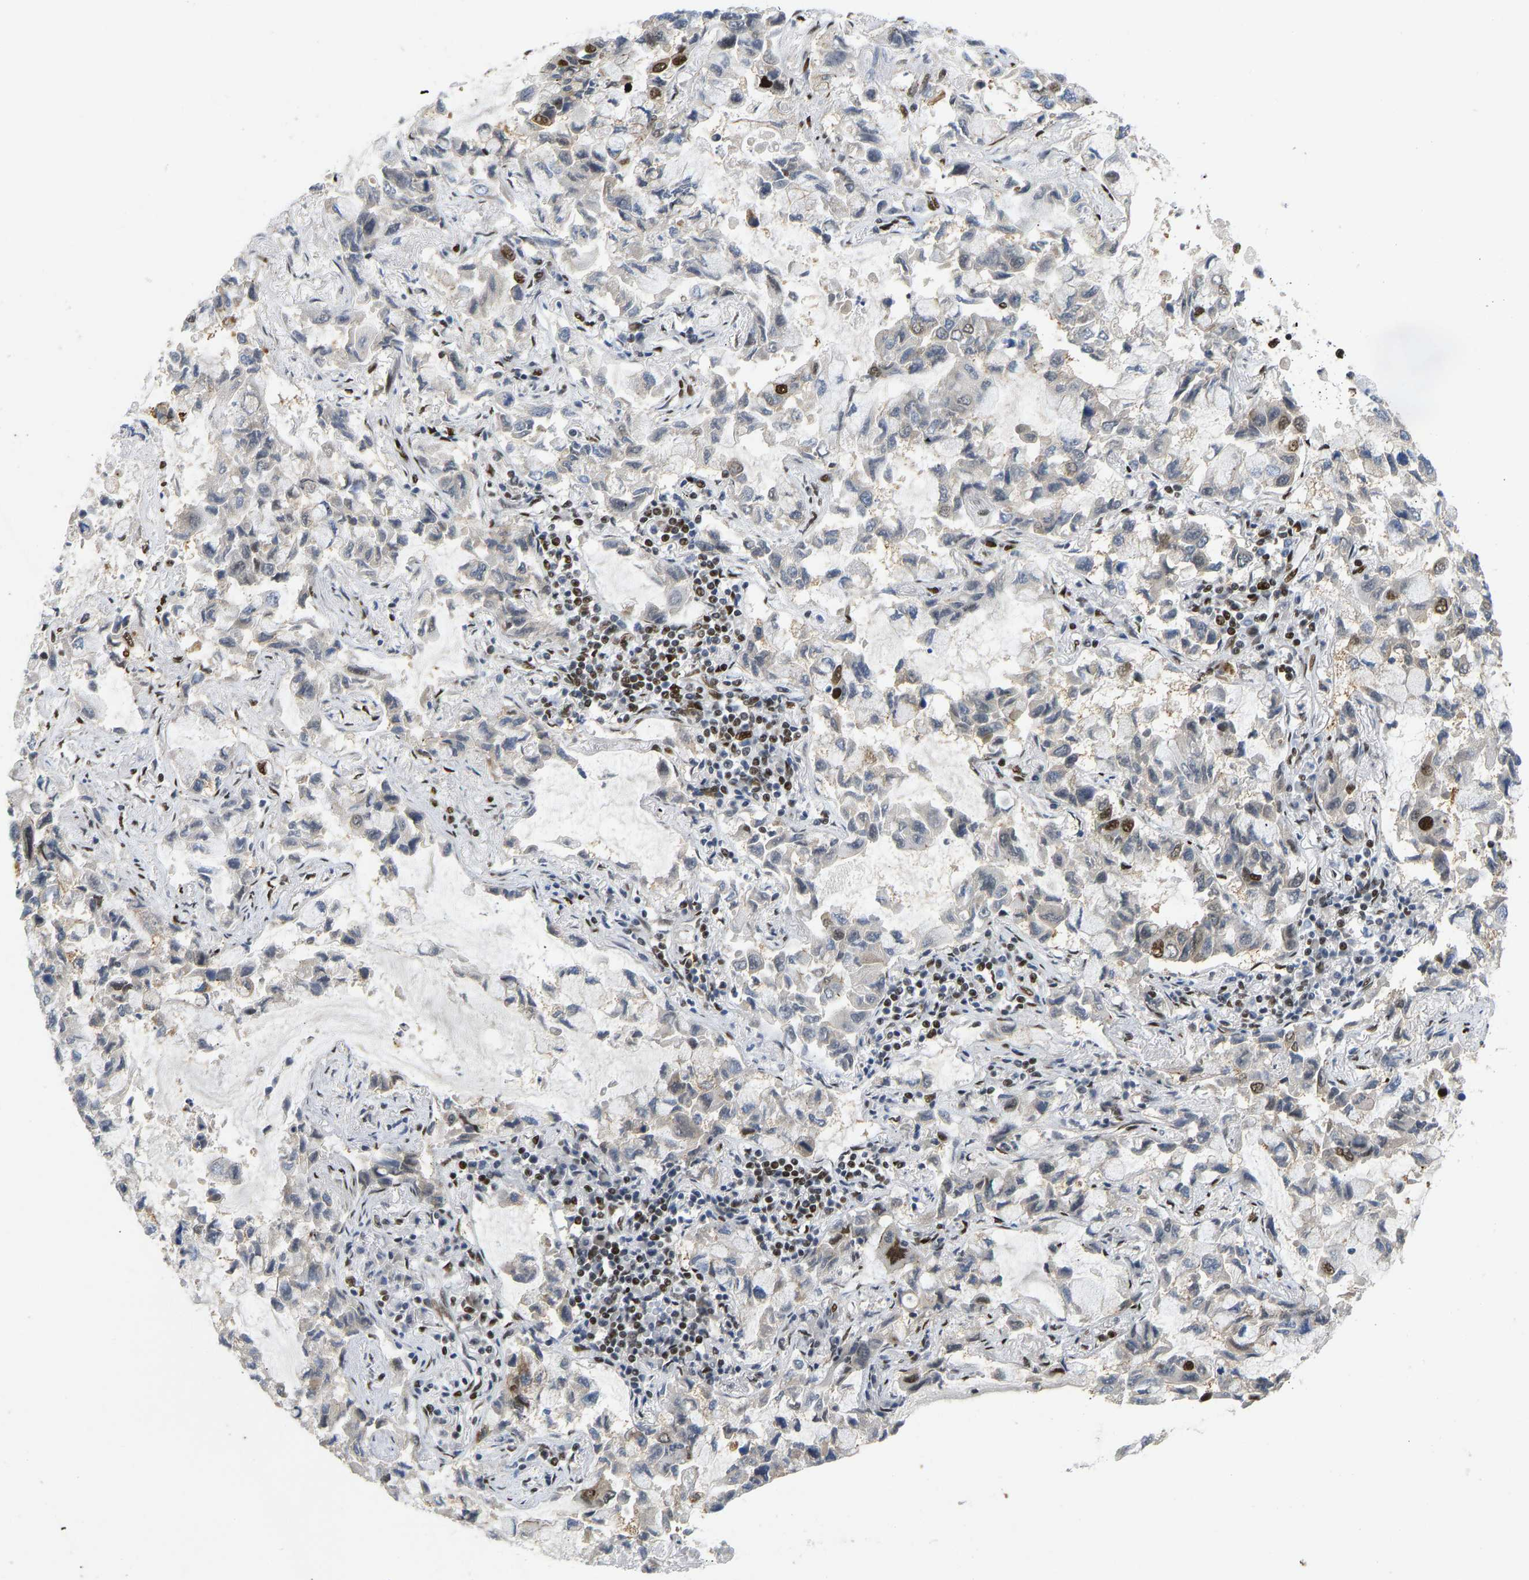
{"staining": {"intensity": "strong", "quantity": "25%-75%", "location": "nuclear"}, "tissue": "lung cancer", "cell_type": "Tumor cells", "image_type": "cancer", "snomed": [{"axis": "morphology", "description": "Adenocarcinoma, NOS"}, {"axis": "topography", "description": "Lung"}], "caption": "An image of lung cancer stained for a protein displays strong nuclear brown staining in tumor cells. The staining was performed using DAB to visualize the protein expression in brown, while the nuclei were stained in blue with hematoxylin (Magnification: 20x).", "gene": "FOXK1", "patient": {"sex": "male", "age": 64}}